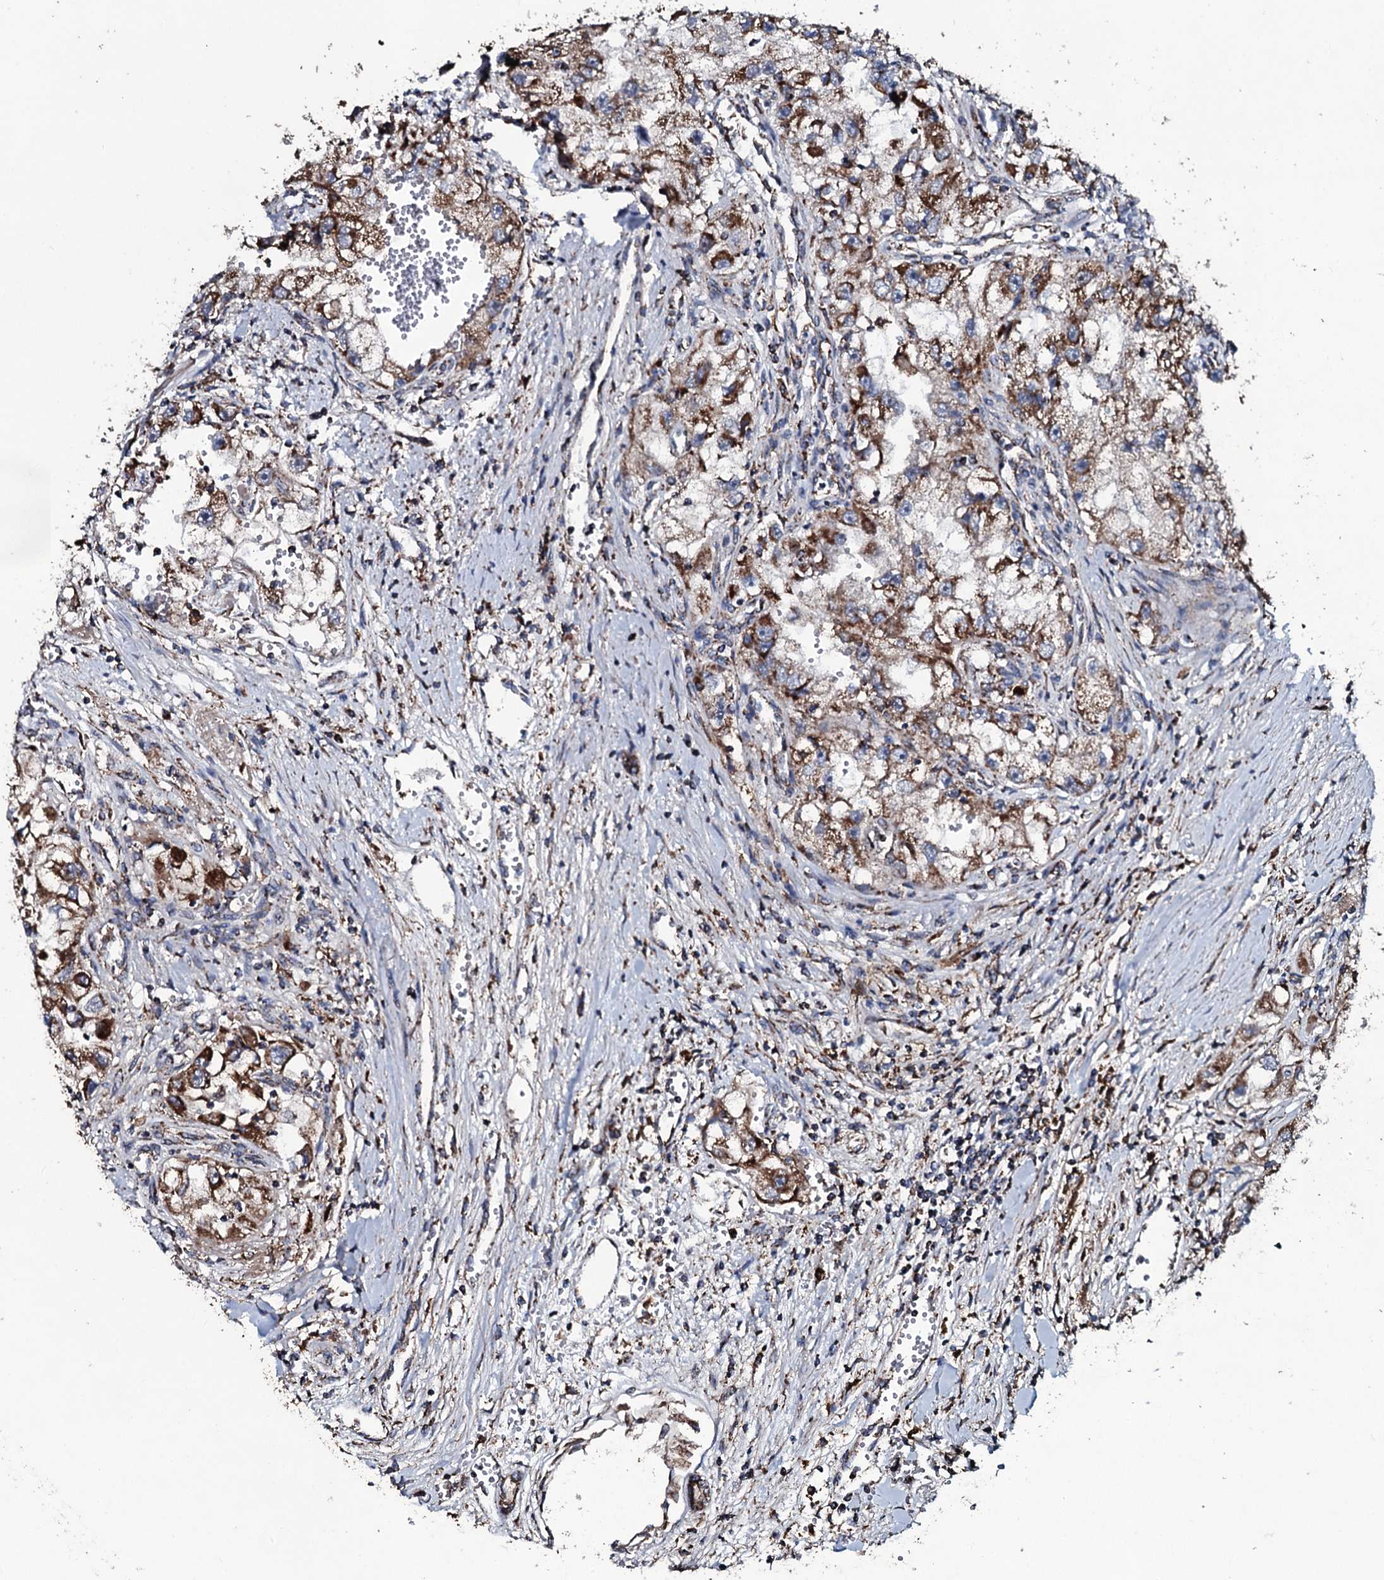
{"staining": {"intensity": "moderate", "quantity": ">75%", "location": "cytoplasmic/membranous"}, "tissue": "renal cancer", "cell_type": "Tumor cells", "image_type": "cancer", "snomed": [{"axis": "morphology", "description": "Adenocarcinoma, NOS"}, {"axis": "topography", "description": "Kidney"}], "caption": "Moderate cytoplasmic/membranous positivity is present in approximately >75% of tumor cells in renal adenocarcinoma.", "gene": "DYNC2I2", "patient": {"sex": "male", "age": 63}}